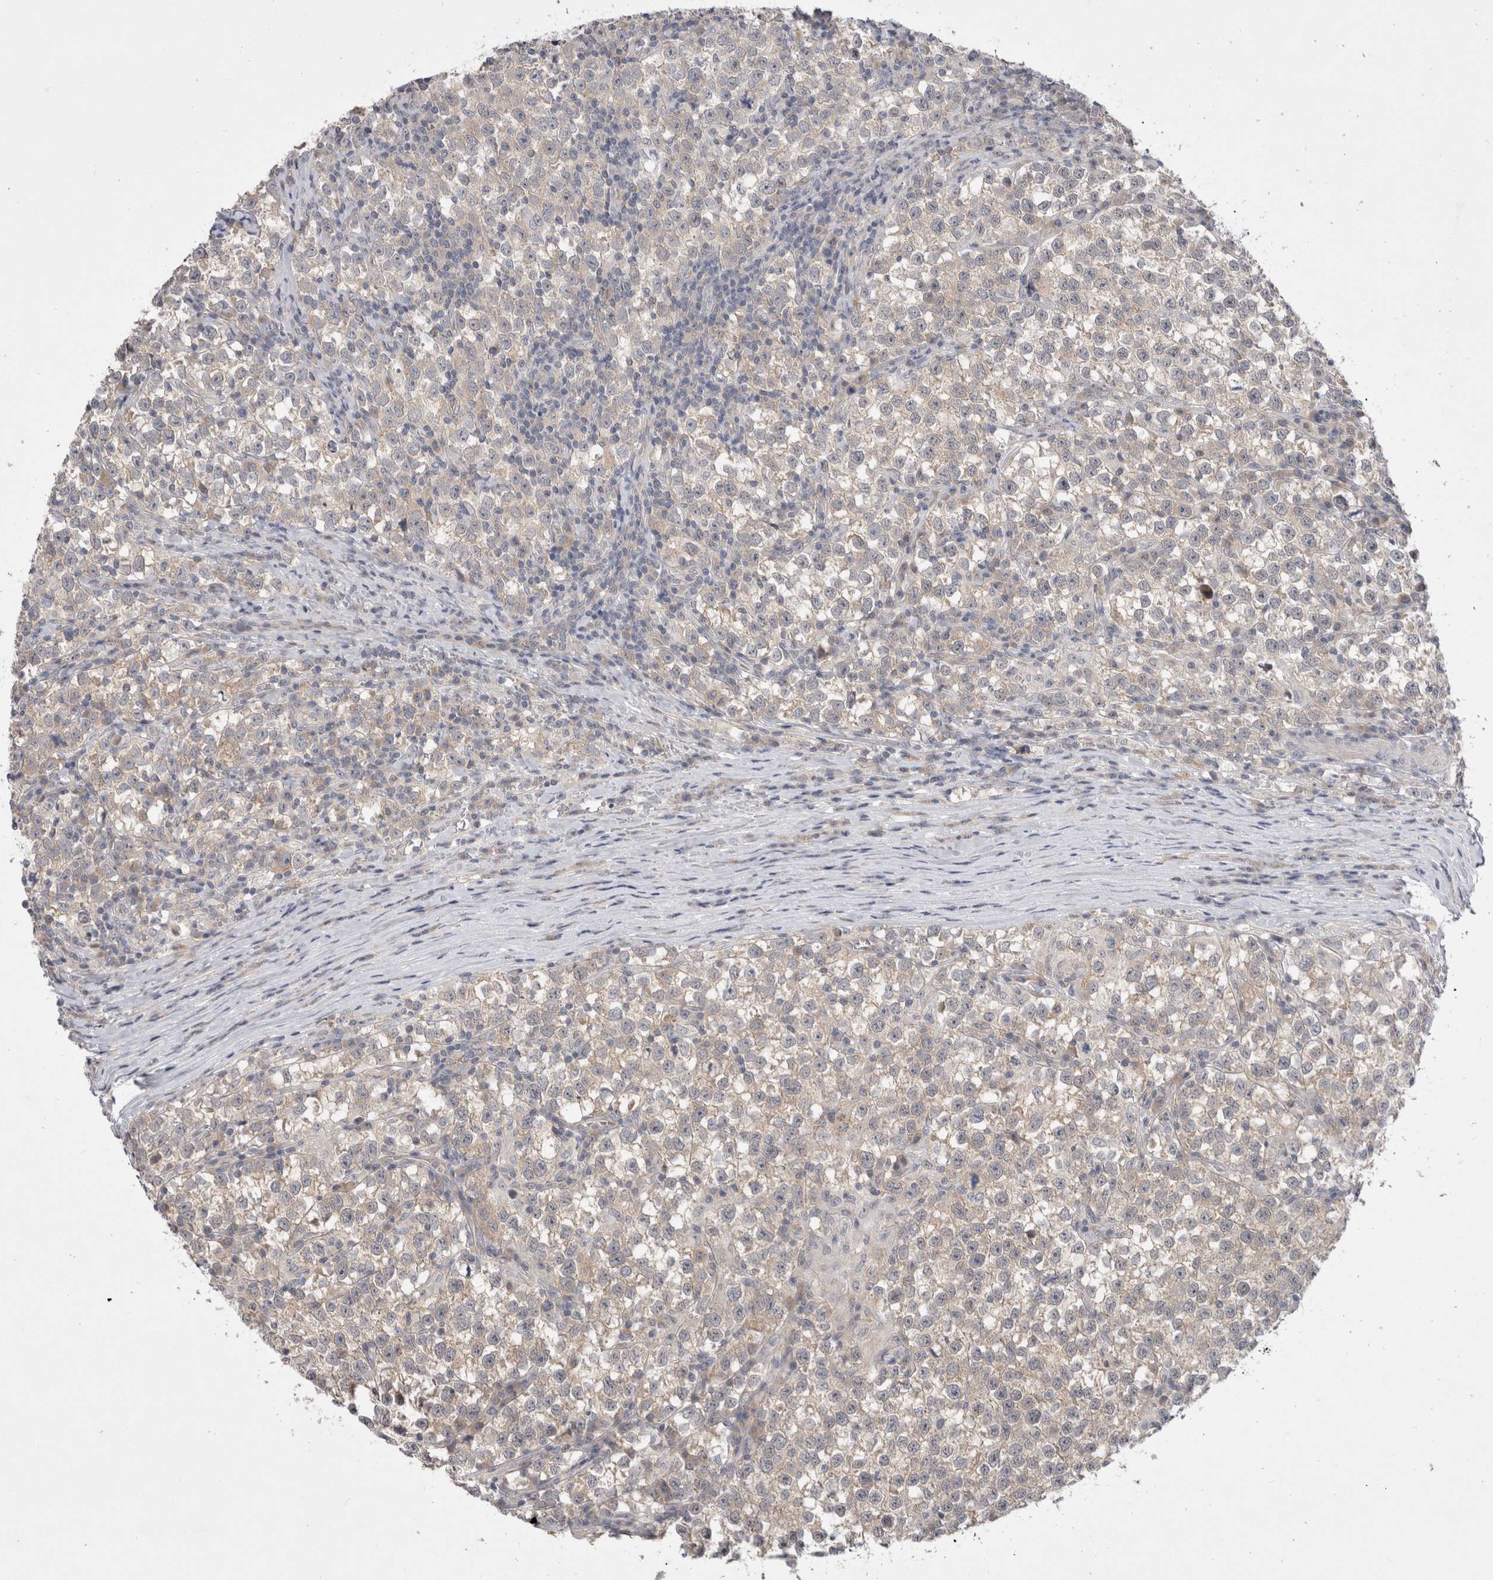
{"staining": {"intensity": "negative", "quantity": "none", "location": "none"}, "tissue": "testis cancer", "cell_type": "Tumor cells", "image_type": "cancer", "snomed": [{"axis": "morphology", "description": "Normal tissue, NOS"}, {"axis": "morphology", "description": "Seminoma, NOS"}, {"axis": "topography", "description": "Testis"}], "caption": "Immunohistochemistry micrograph of neoplastic tissue: testis seminoma stained with DAB displays no significant protein positivity in tumor cells.", "gene": "CERS3", "patient": {"sex": "male", "age": 43}}